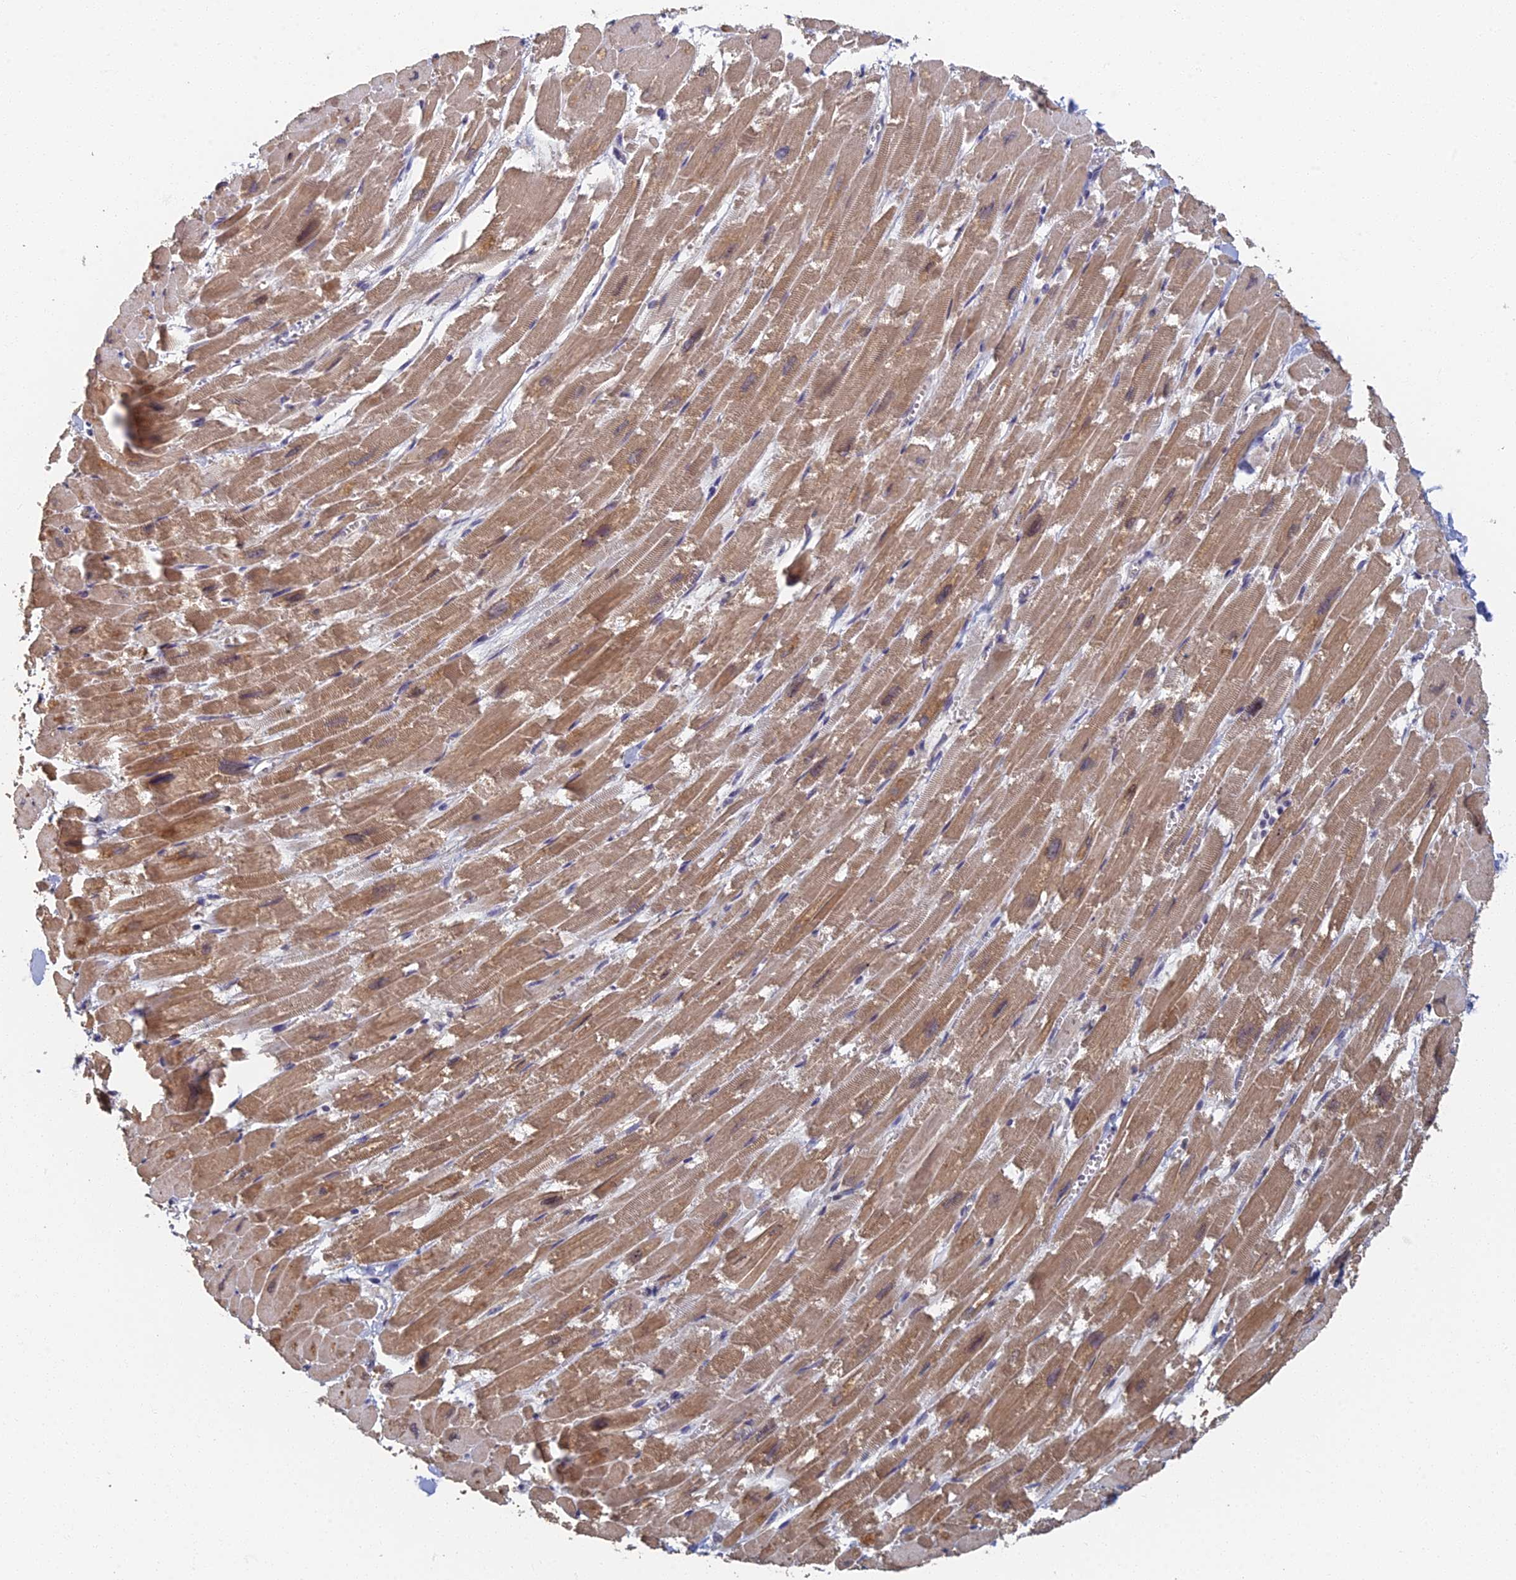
{"staining": {"intensity": "moderate", "quantity": ">75%", "location": "cytoplasmic/membranous"}, "tissue": "heart muscle", "cell_type": "Cardiomyocytes", "image_type": "normal", "snomed": [{"axis": "morphology", "description": "Normal tissue, NOS"}, {"axis": "topography", "description": "Heart"}], "caption": "A high-resolution histopathology image shows immunohistochemistry (IHC) staining of unremarkable heart muscle, which displays moderate cytoplasmic/membranous positivity in about >75% of cardiomyocytes. (Stains: DAB in brown, nuclei in blue, Microscopy: brightfield microscopy at high magnification).", "gene": "GPATCH1", "patient": {"sex": "male", "age": 54}}